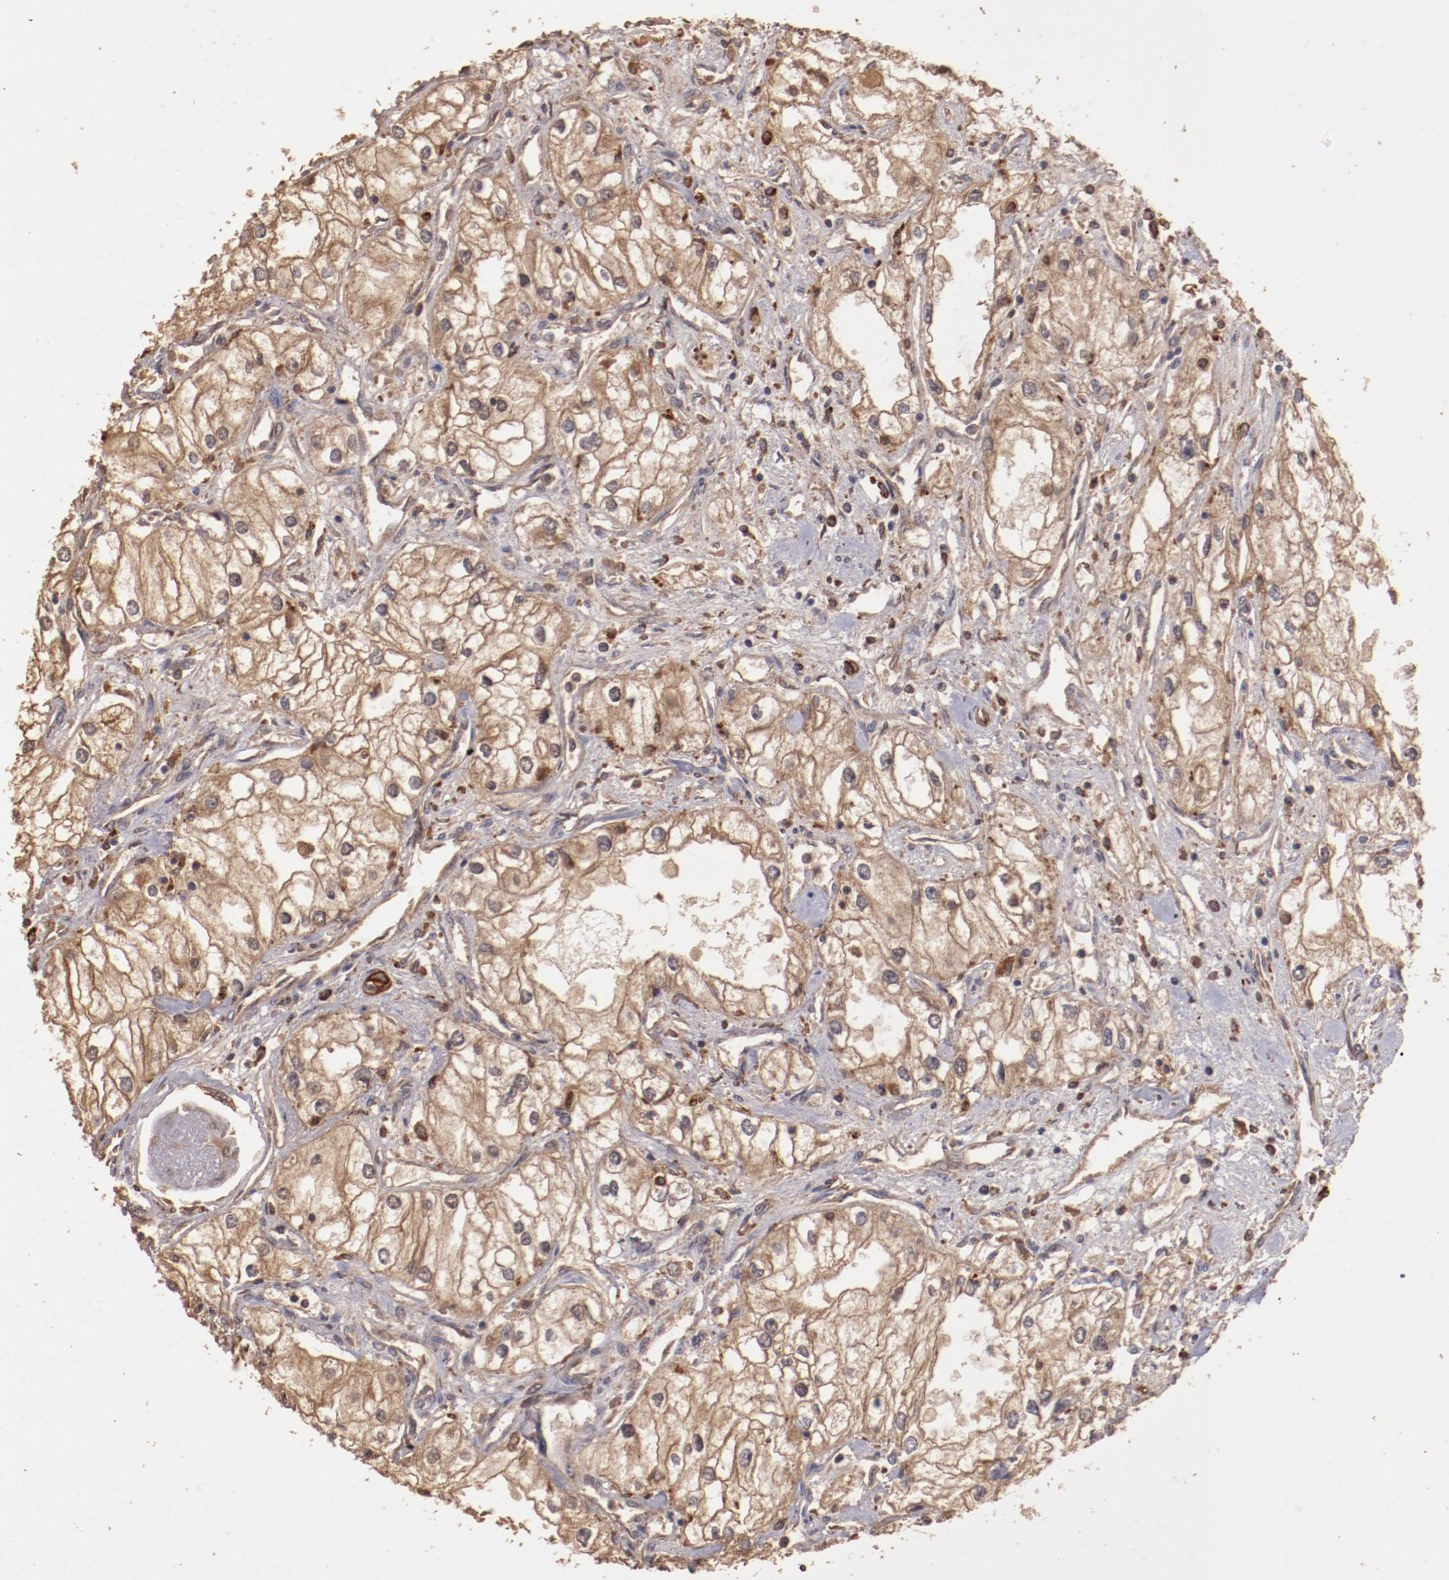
{"staining": {"intensity": "moderate", "quantity": ">75%", "location": "cytoplasmic/membranous"}, "tissue": "renal cancer", "cell_type": "Tumor cells", "image_type": "cancer", "snomed": [{"axis": "morphology", "description": "Adenocarcinoma, NOS"}, {"axis": "topography", "description": "Kidney"}], "caption": "This is an image of immunohistochemistry staining of renal adenocarcinoma, which shows moderate expression in the cytoplasmic/membranous of tumor cells.", "gene": "SRRD", "patient": {"sex": "male", "age": 57}}